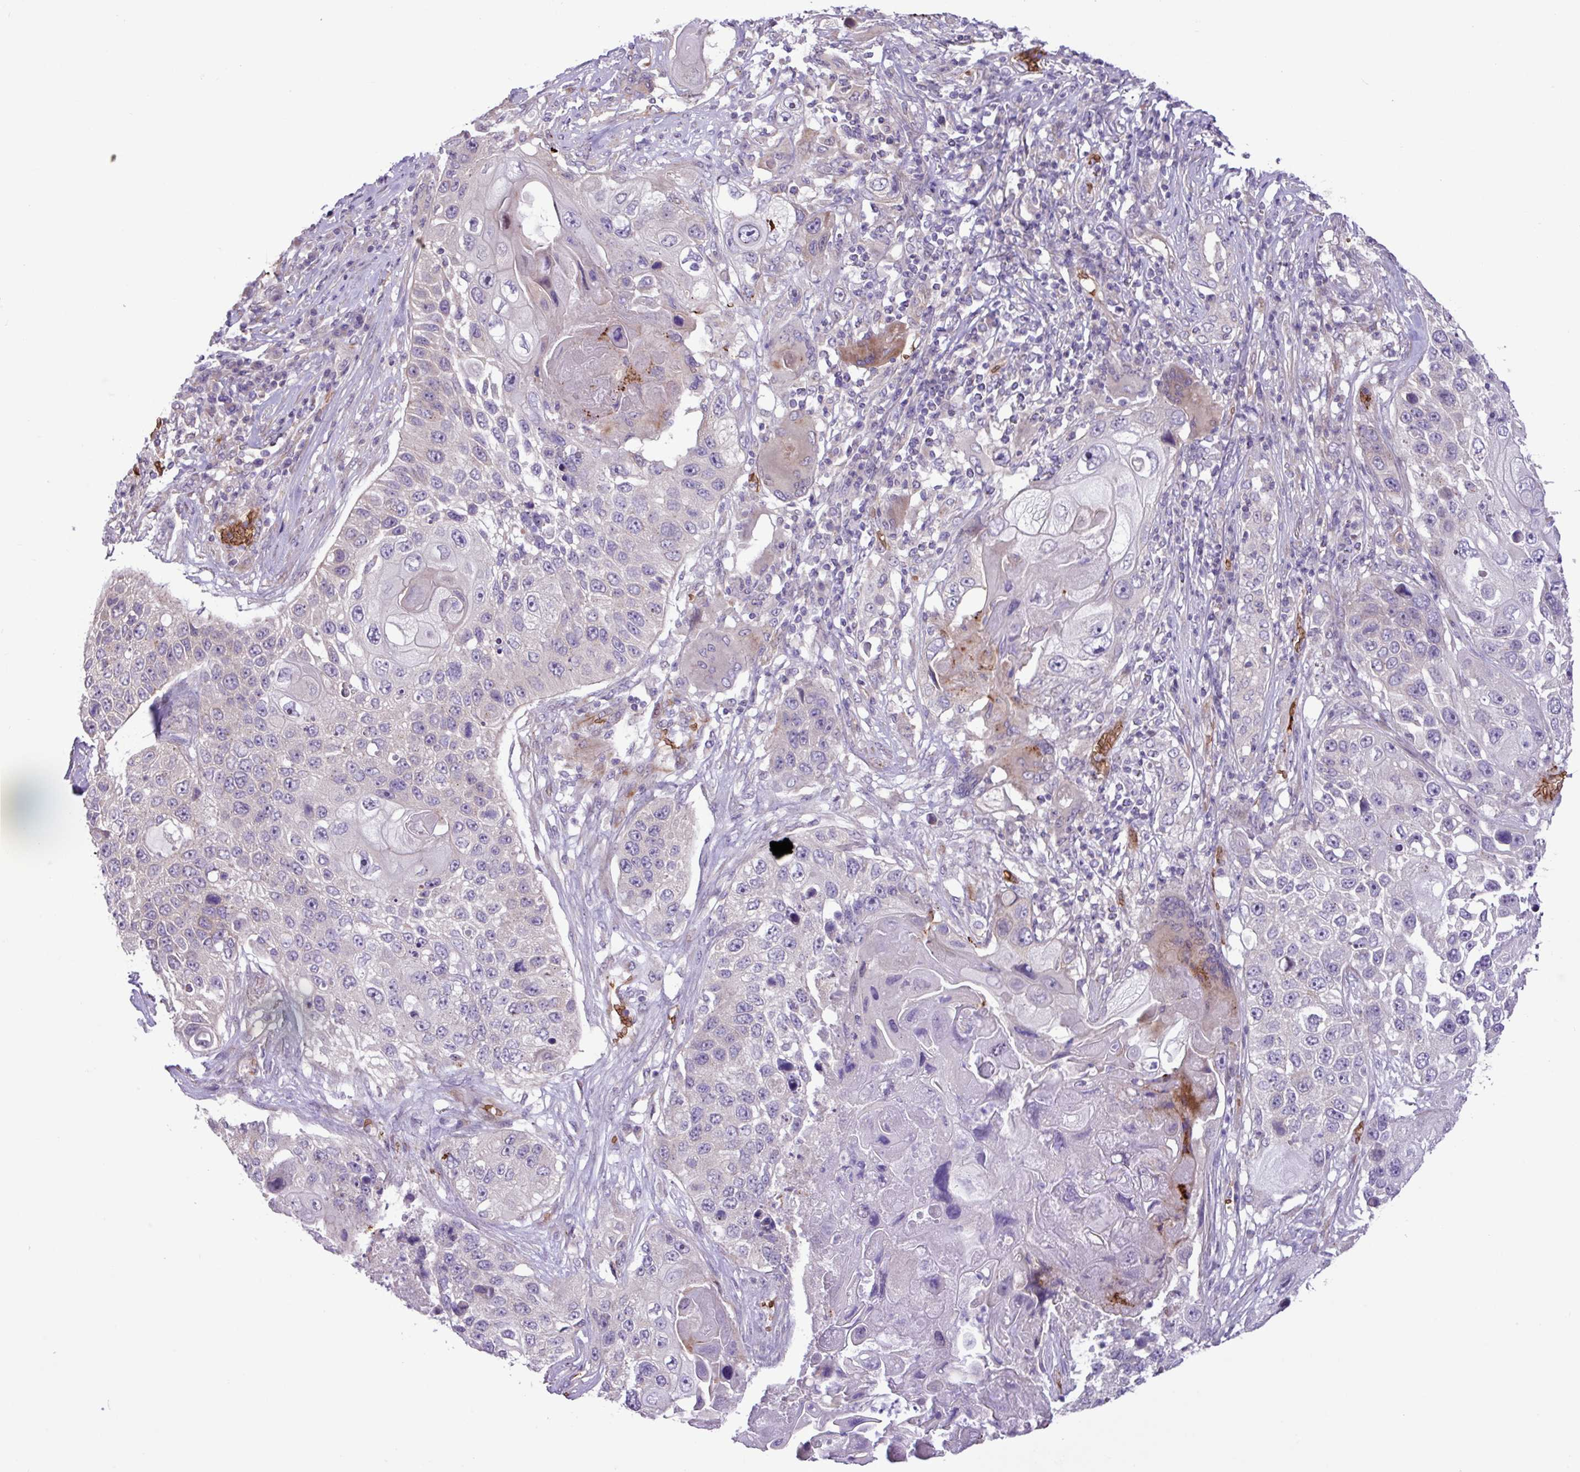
{"staining": {"intensity": "negative", "quantity": "none", "location": "none"}, "tissue": "lung cancer", "cell_type": "Tumor cells", "image_type": "cancer", "snomed": [{"axis": "morphology", "description": "Squamous cell carcinoma, NOS"}, {"axis": "topography", "description": "Lung"}], "caption": "This is an immunohistochemistry (IHC) micrograph of squamous cell carcinoma (lung). There is no expression in tumor cells.", "gene": "RAD21L1", "patient": {"sex": "male", "age": 61}}